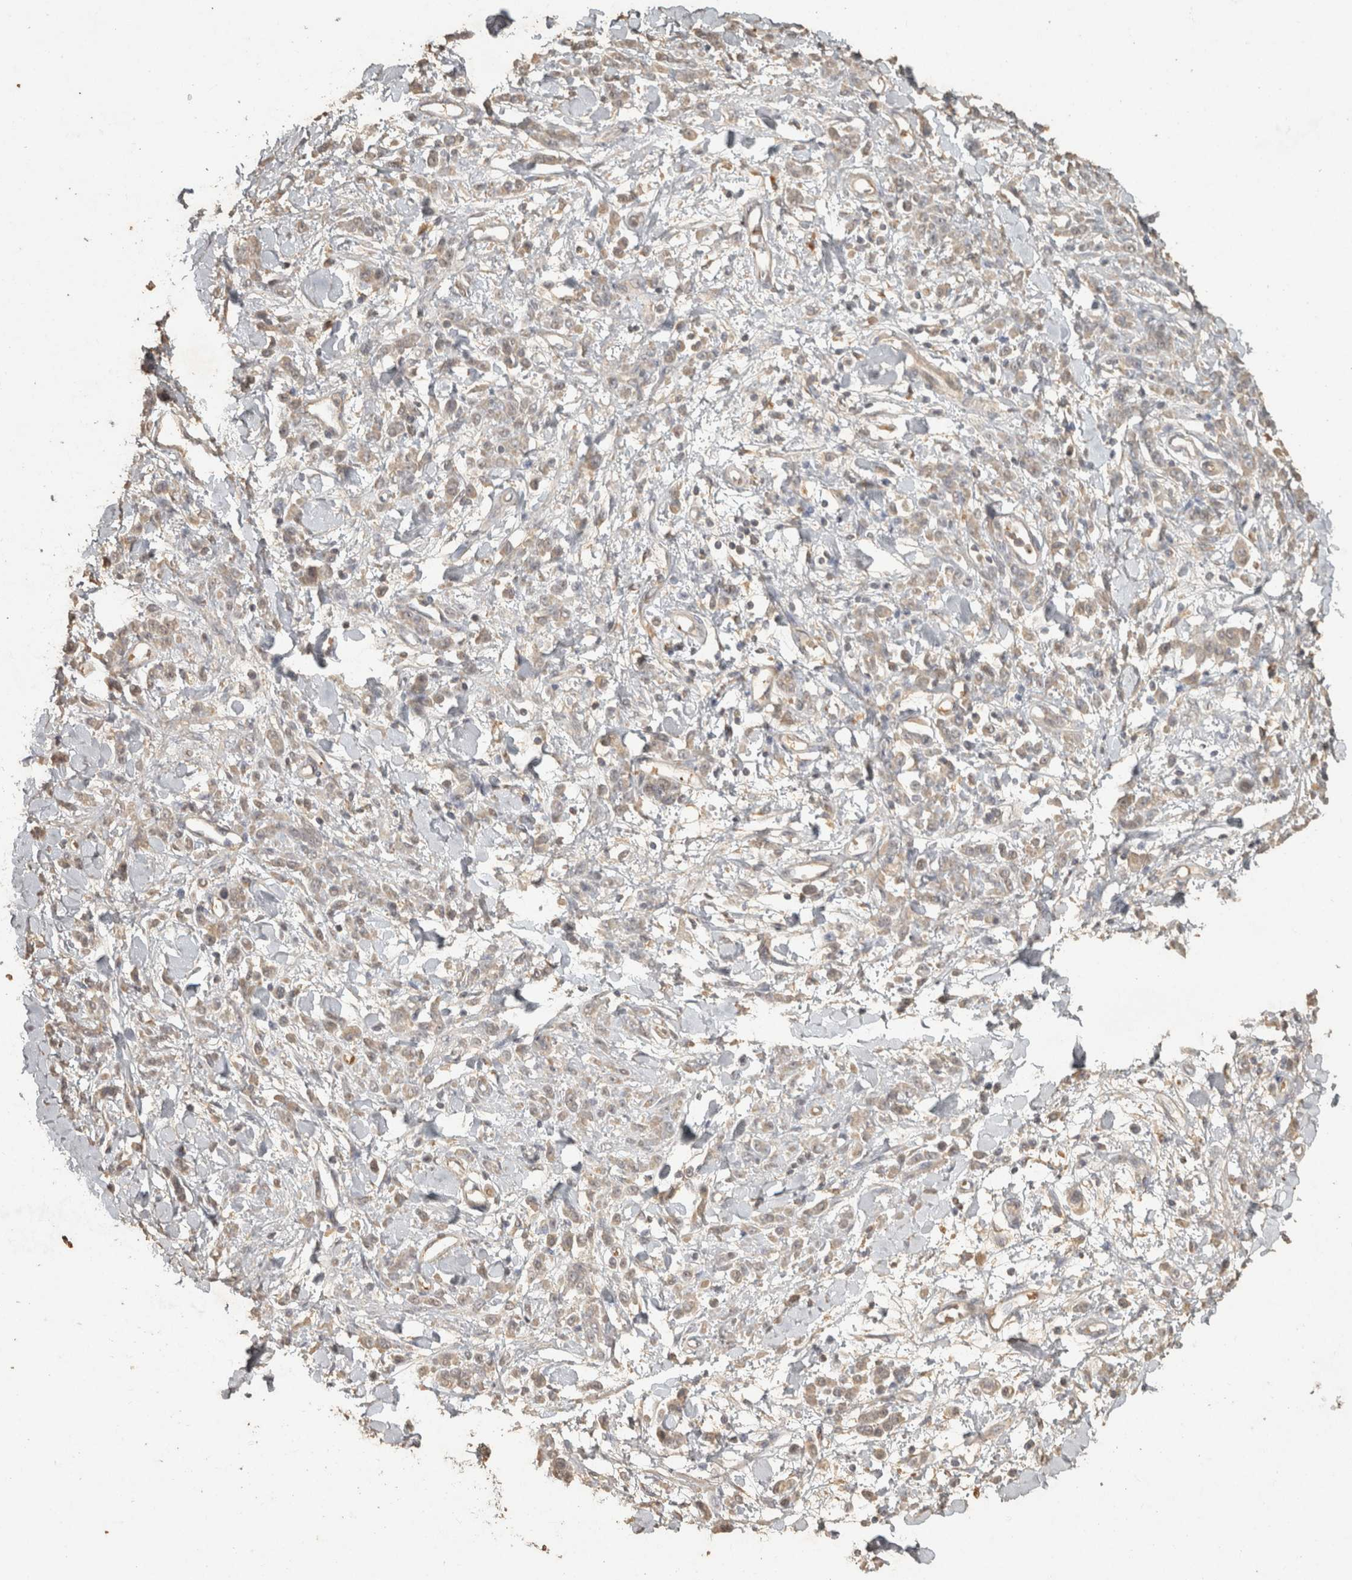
{"staining": {"intensity": "weak", "quantity": "25%-75%", "location": "cytoplasmic/membranous"}, "tissue": "stomach cancer", "cell_type": "Tumor cells", "image_type": "cancer", "snomed": [{"axis": "morphology", "description": "Normal tissue, NOS"}, {"axis": "morphology", "description": "Adenocarcinoma, NOS"}, {"axis": "topography", "description": "Stomach"}], "caption": "Weak cytoplasmic/membranous expression for a protein is seen in about 25%-75% of tumor cells of stomach cancer using IHC.", "gene": "OSTN", "patient": {"sex": "male", "age": 82}}